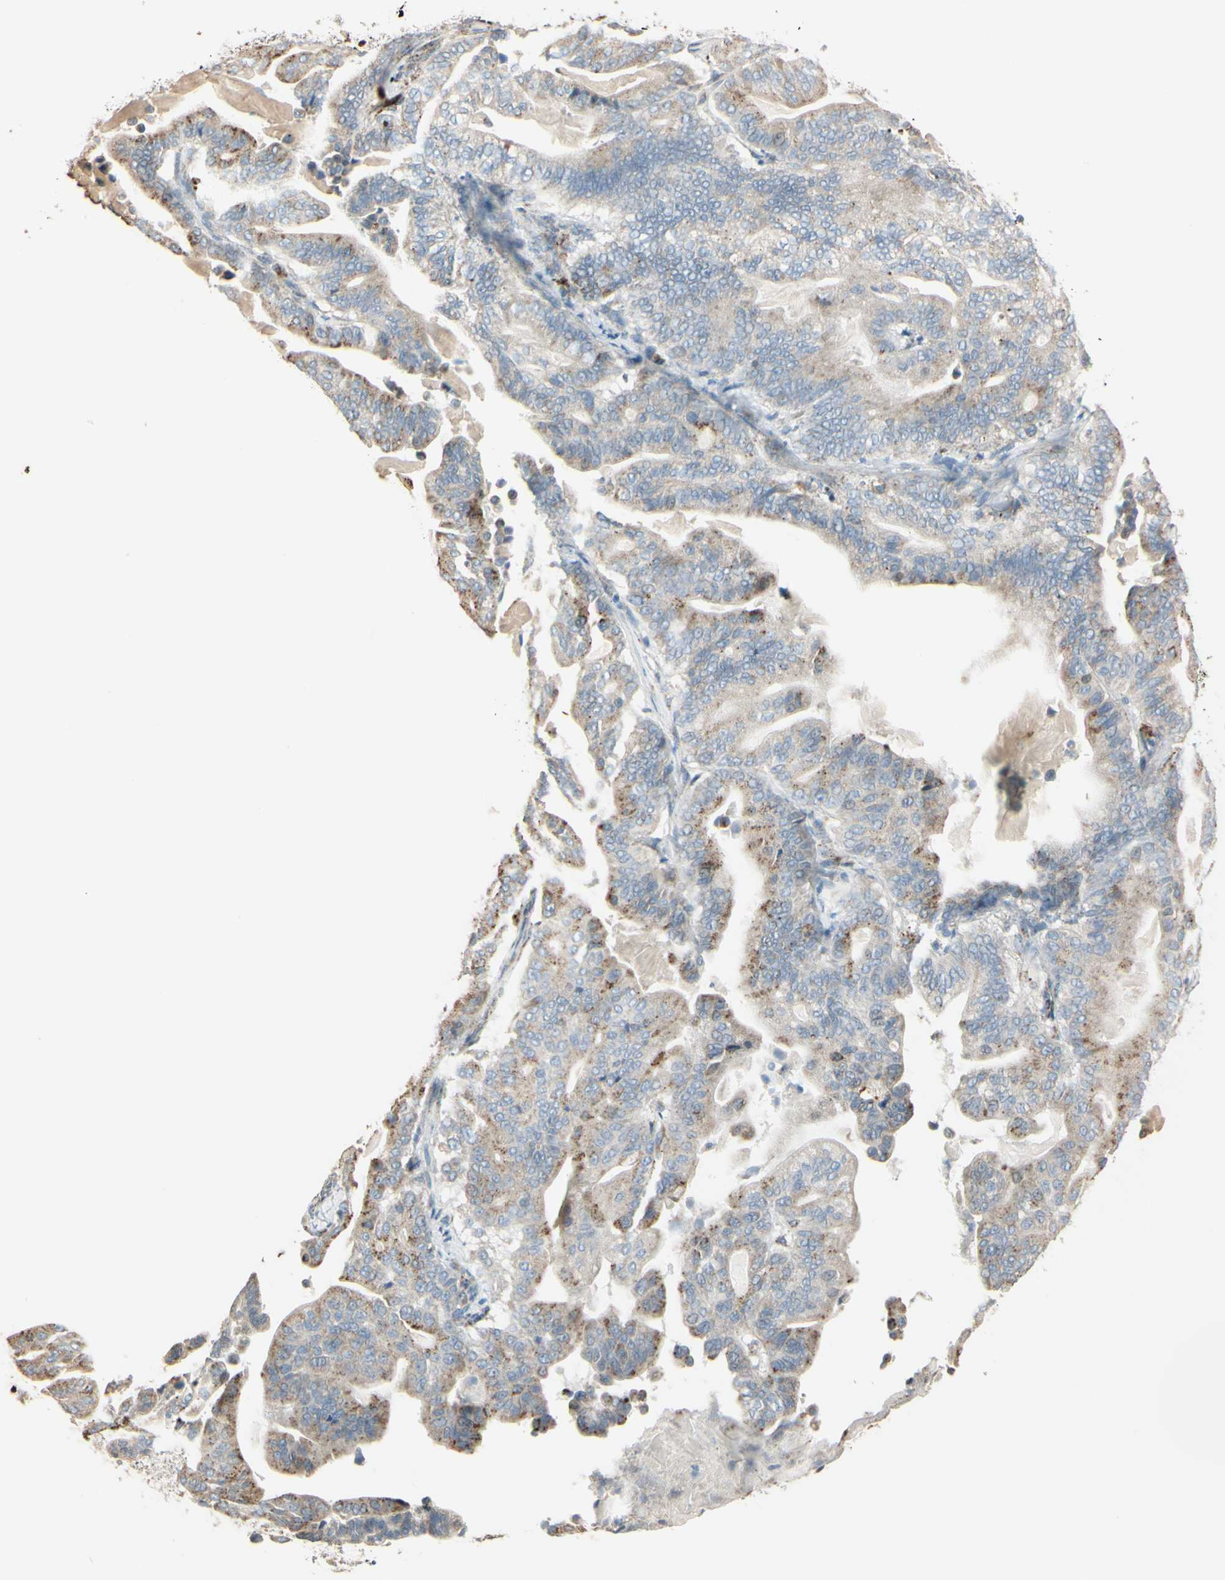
{"staining": {"intensity": "weak", "quantity": ">75%", "location": "cytoplasmic/membranous"}, "tissue": "pancreatic cancer", "cell_type": "Tumor cells", "image_type": "cancer", "snomed": [{"axis": "morphology", "description": "Adenocarcinoma, NOS"}, {"axis": "topography", "description": "Pancreas"}], "caption": "Immunohistochemical staining of pancreatic cancer exhibits low levels of weak cytoplasmic/membranous protein staining in about >75% of tumor cells.", "gene": "ANGPTL1", "patient": {"sex": "male", "age": 63}}